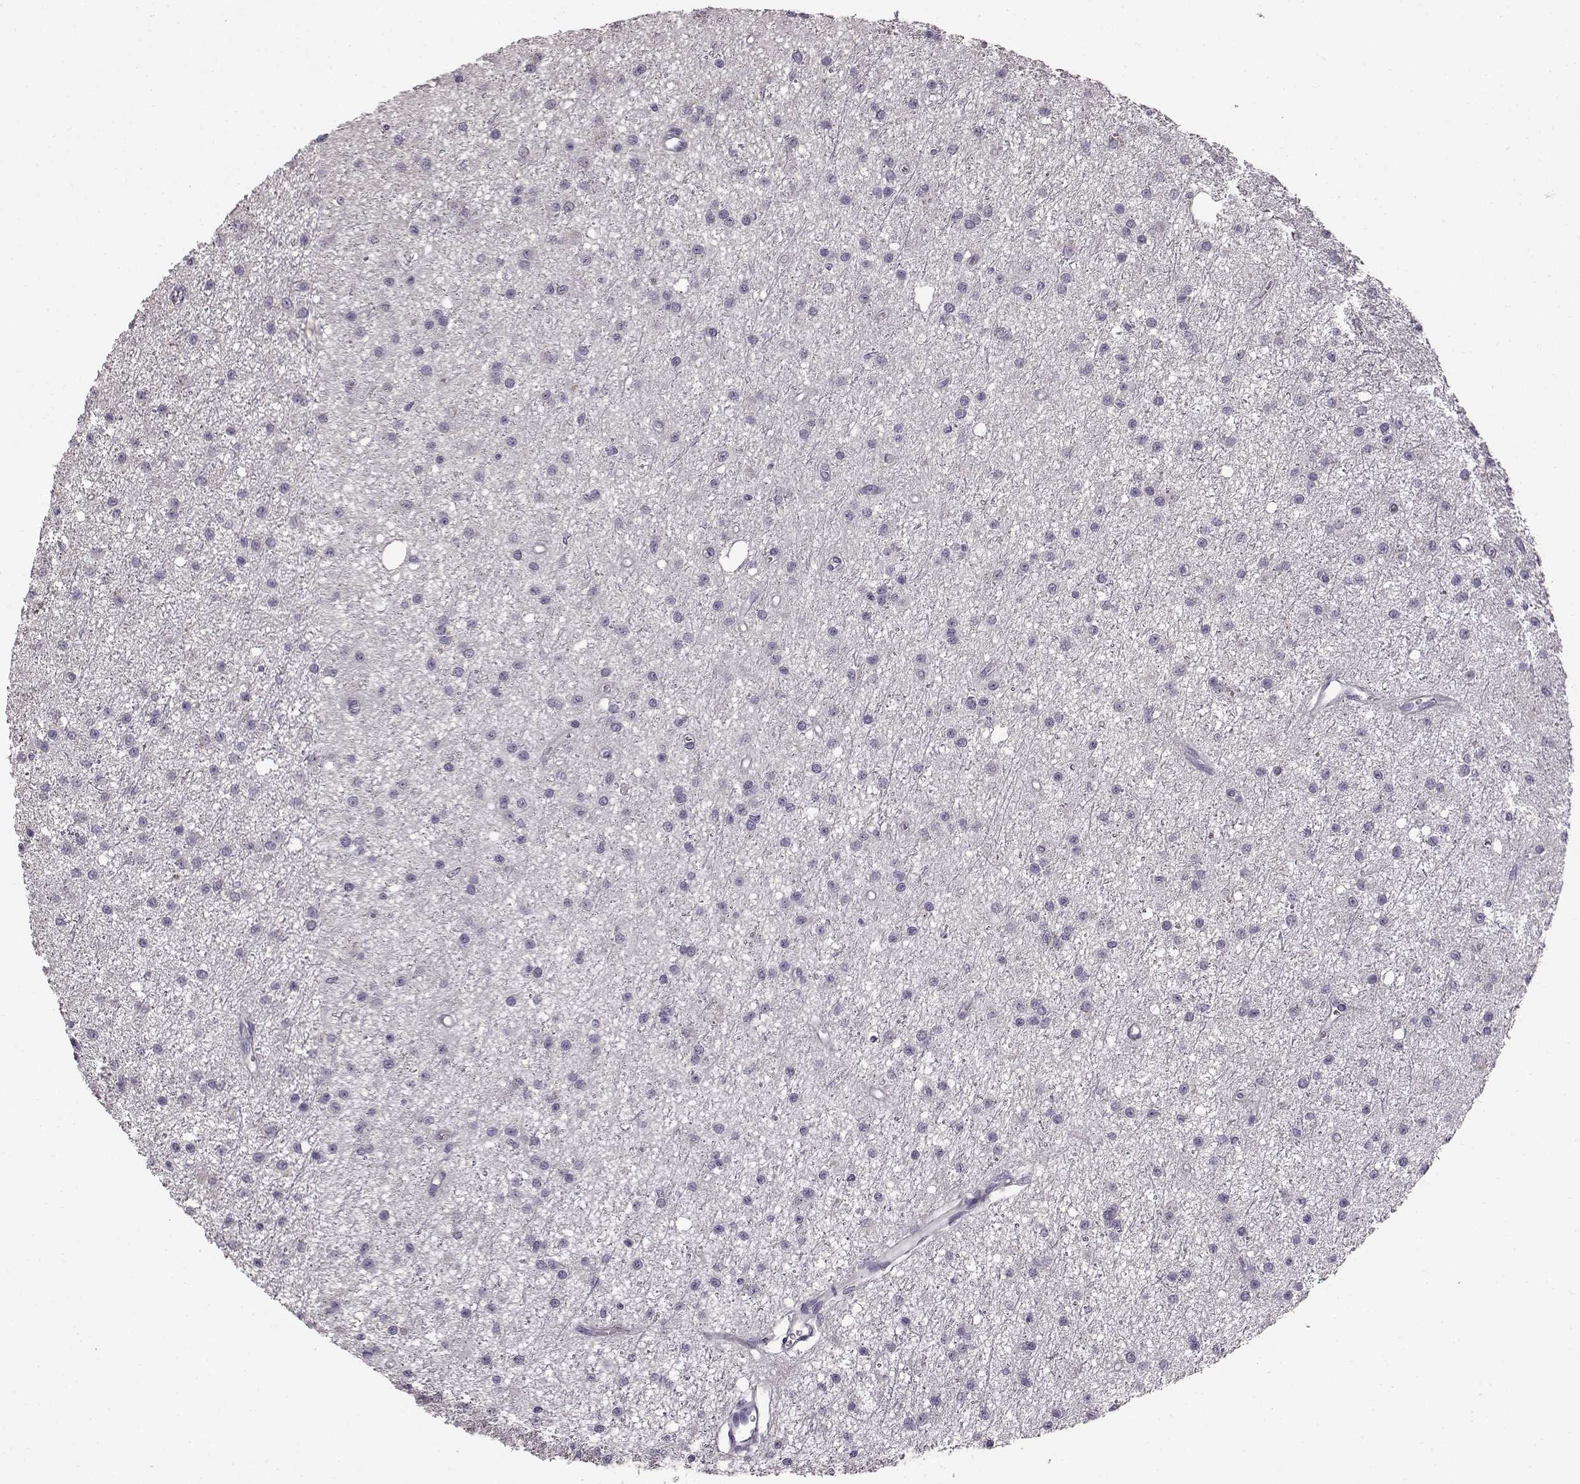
{"staining": {"intensity": "negative", "quantity": "none", "location": "none"}, "tissue": "glioma", "cell_type": "Tumor cells", "image_type": "cancer", "snomed": [{"axis": "morphology", "description": "Glioma, malignant, Low grade"}, {"axis": "topography", "description": "Brain"}], "caption": "Tumor cells are negative for protein expression in human glioma.", "gene": "ADGRG2", "patient": {"sex": "male", "age": 27}}